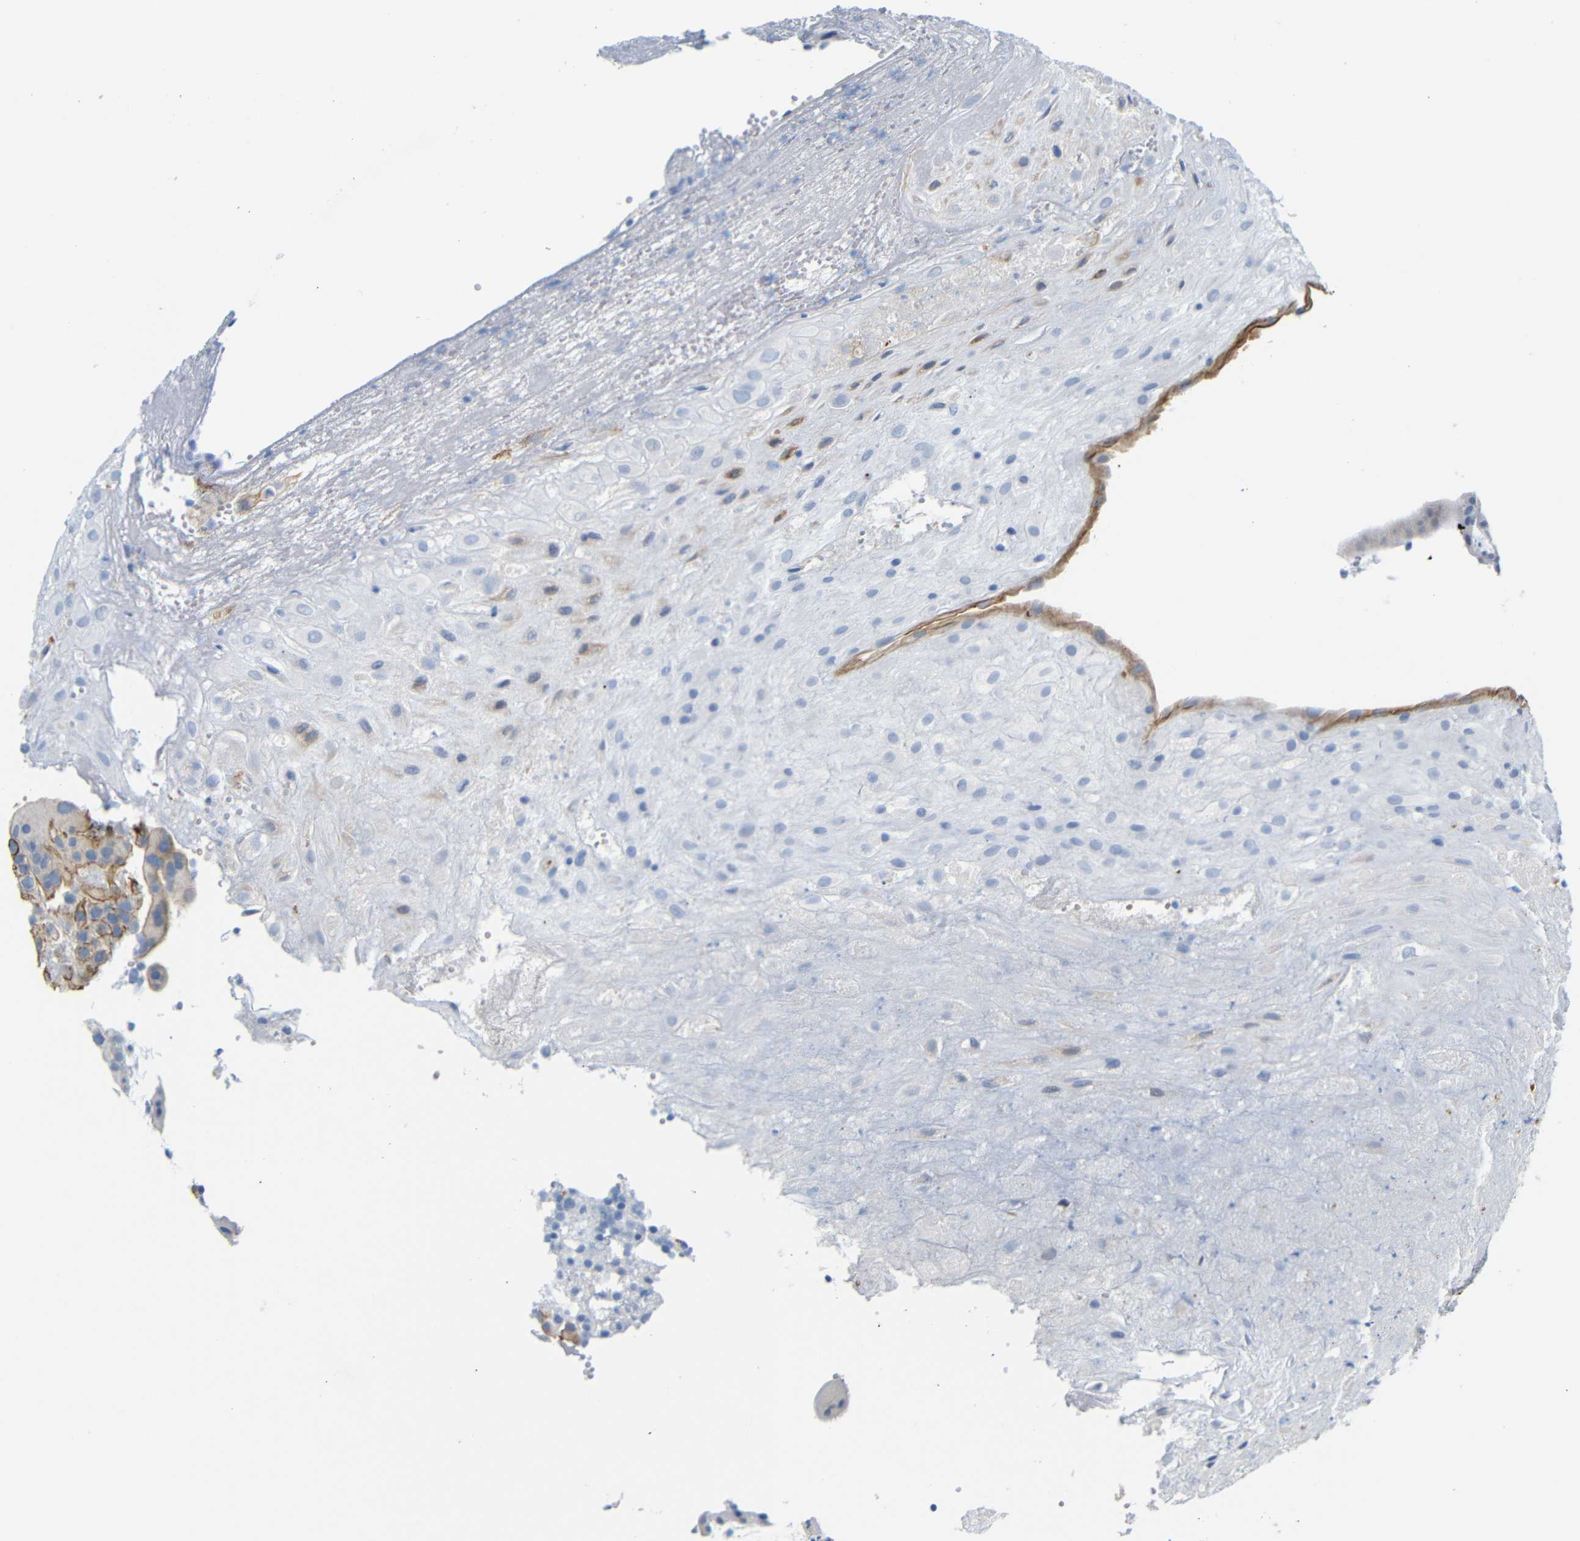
{"staining": {"intensity": "moderate", "quantity": "25%-75%", "location": "cytoplasmic/membranous"}, "tissue": "placenta", "cell_type": "Decidual cells", "image_type": "normal", "snomed": [{"axis": "morphology", "description": "Normal tissue, NOS"}, {"axis": "topography", "description": "Placenta"}], "caption": "Immunohistochemical staining of benign placenta displays medium levels of moderate cytoplasmic/membranous expression in about 25%-75% of decidual cells.", "gene": "DYNAP", "patient": {"sex": "female", "age": 18}}